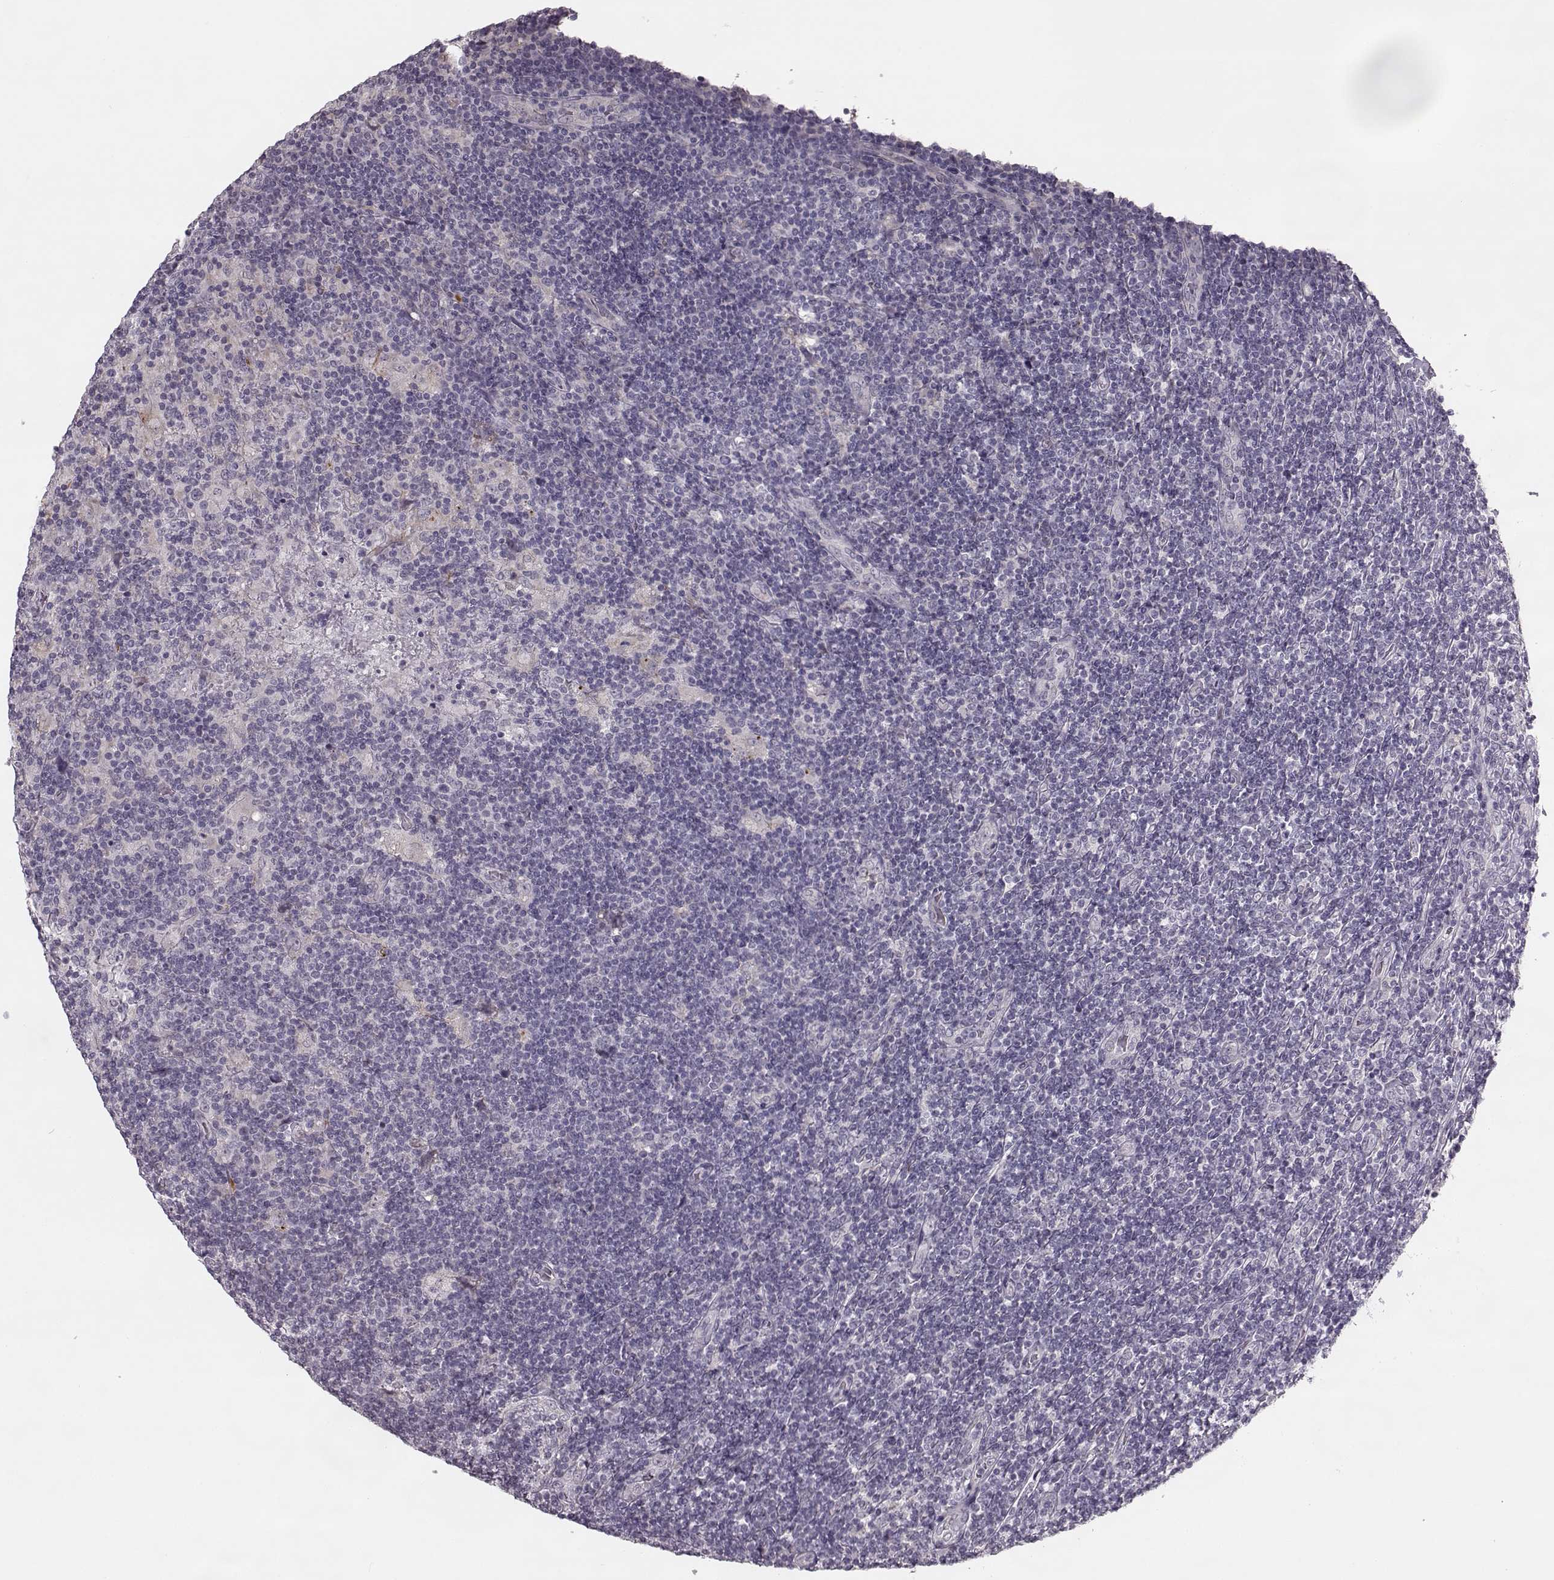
{"staining": {"intensity": "negative", "quantity": "none", "location": "none"}, "tissue": "lymphoma", "cell_type": "Tumor cells", "image_type": "cancer", "snomed": [{"axis": "morphology", "description": "Hodgkin's disease, NOS"}, {"axis": "topography", "description": "Lymph node"}], "caption": "A photomicrograph of Hodgkin's disease stained for a protein reveals no brown staining in tumor cells.", "gene": "MAP6D1", "patient": {"sex": "male", "age": 40}}